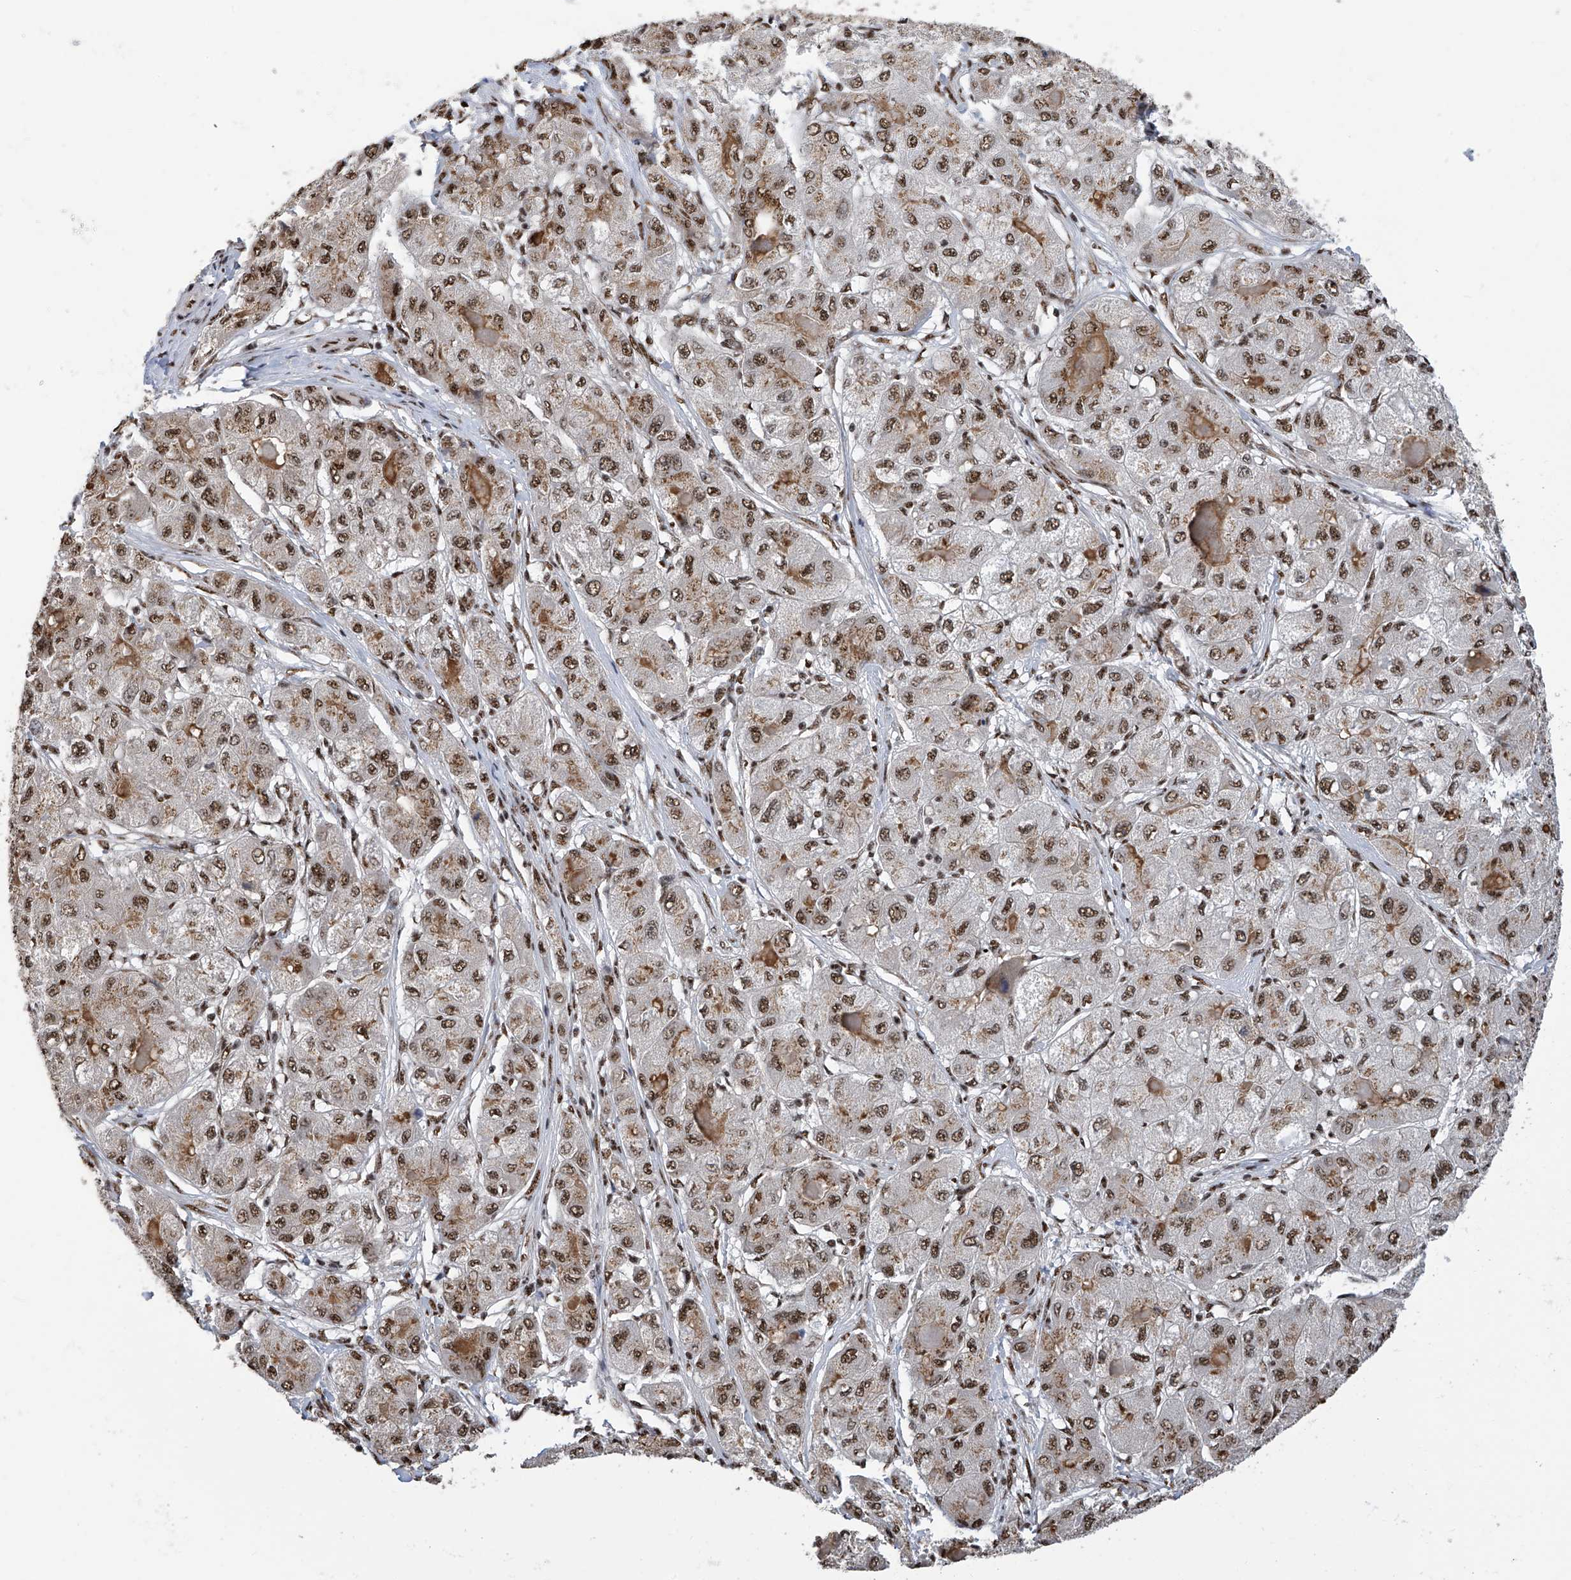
{"staining": {"intensity": "strong", "quantity": ">75%", "location": "cytoplasmic/membranous,nuclear"}, "tissue": "liver cancer", "cell_type": "Tumor cells", "image_type": "cancer", "snomed": [{"axis": "morphology", "description": "Carcinoma, Hepatocellular, NOS"}, {"axis": "topography", "description": "Liver"}], "caption": "Strong cytoplasmic/membranous and nuclear staining for a protein is appreciated in approximately >75% of tumor cells of liver hepatocellular carcinoma using immunohistochemistry (IHC).", "gene": "APLF", "patient": {"sex": "male", "age": 80}}